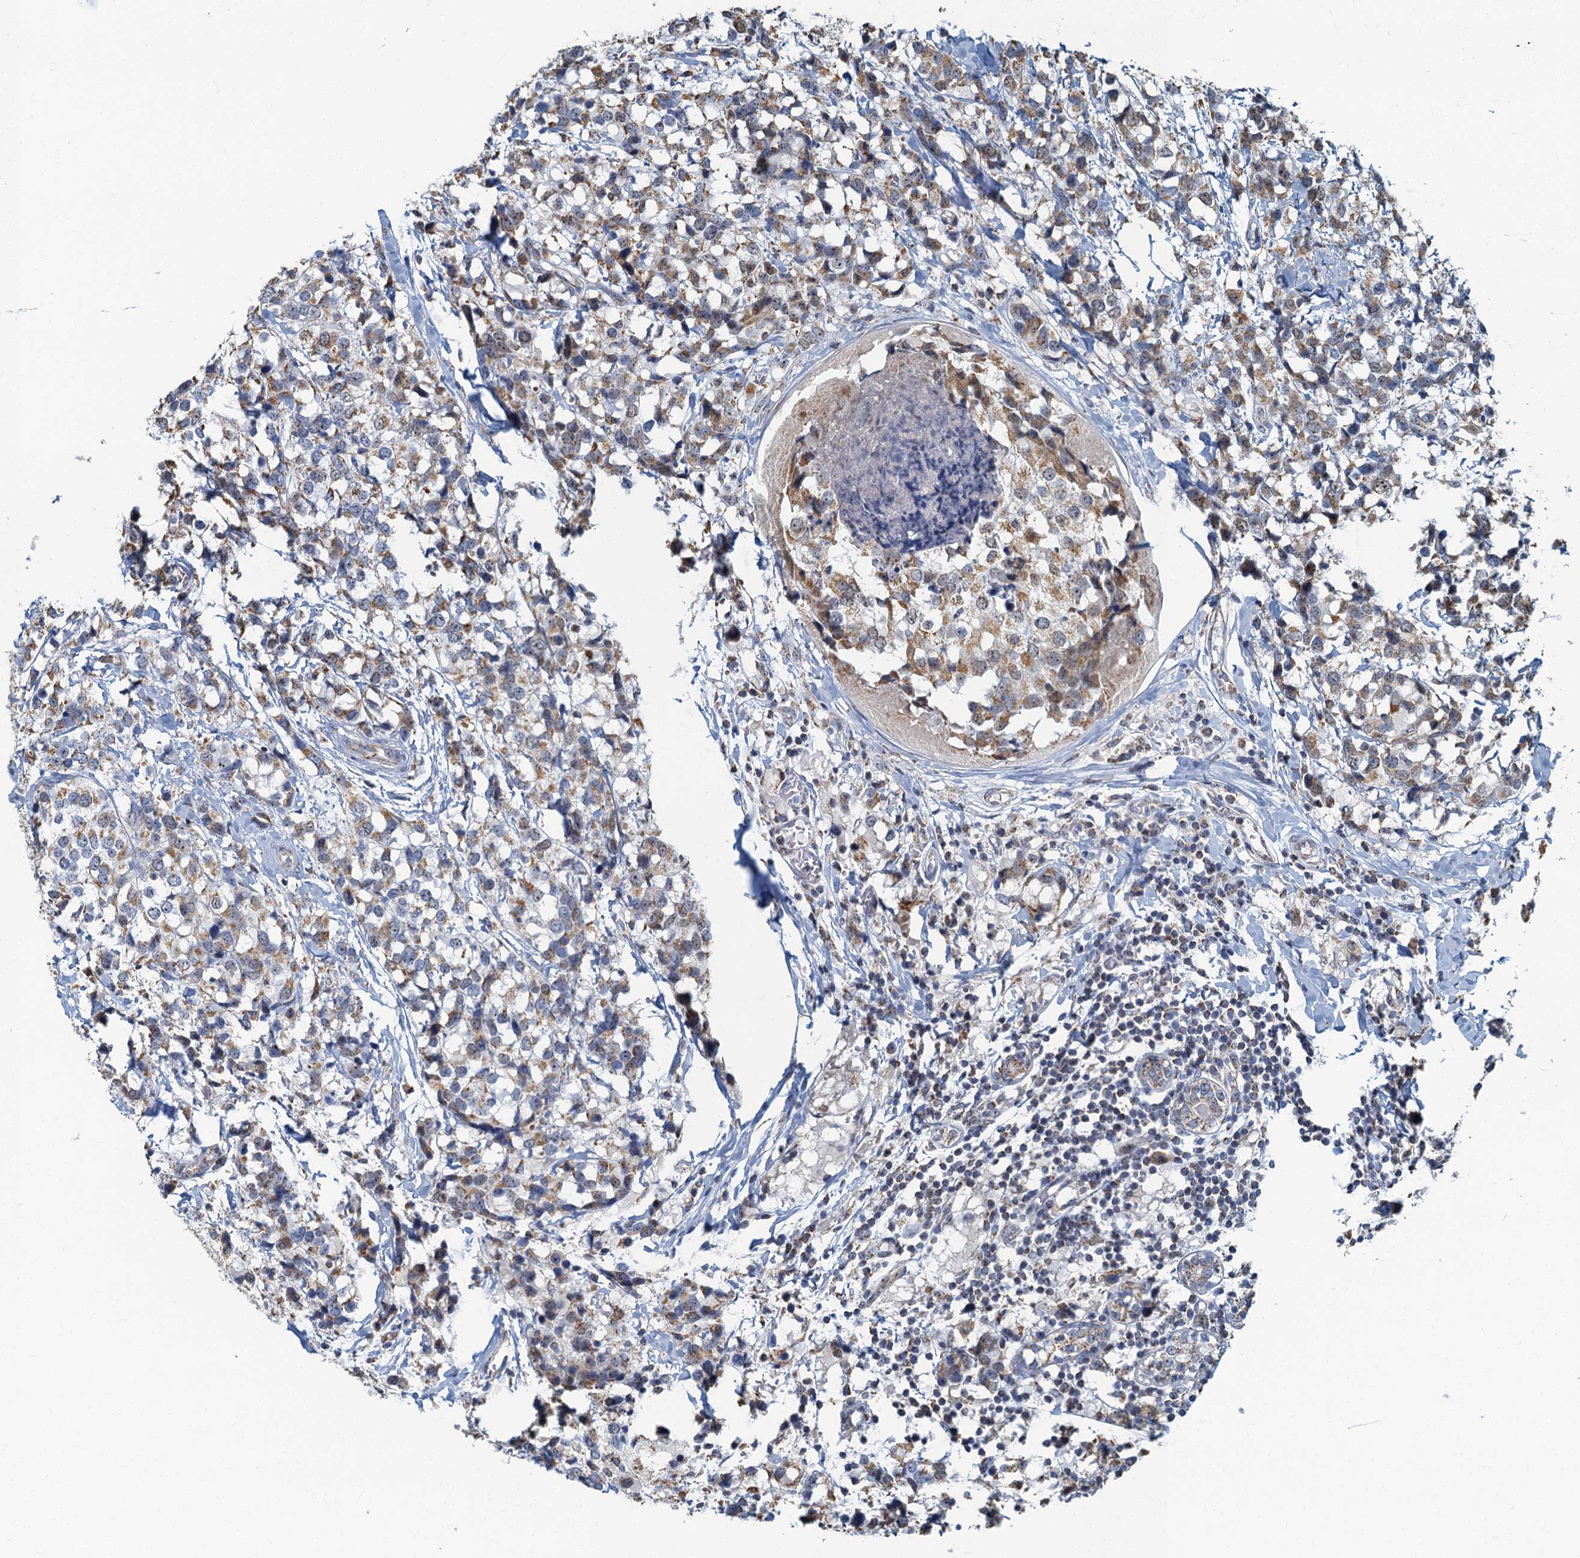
{"staining": {"intensity": "moderate", "quantity": ">75%", "location": "cytoplasmic/membranous"}, "tissue": "breast cancer", "cell_type": "Tumor cells", "image_type": "cancer", "snomed": [{"axis": "morphology", "description": "Lobular carcinoma"}, {"axis": "topography", "description": "Breast"}], "caption": "About >75% of tumor cells in breast lobular carcinoma reveal moderate cytoplasmic/membranous protein expression as visualized by brown immunohistochemical staining.", "gene": "RAD9B", "patient": {"sex": "female", "age": 59}}